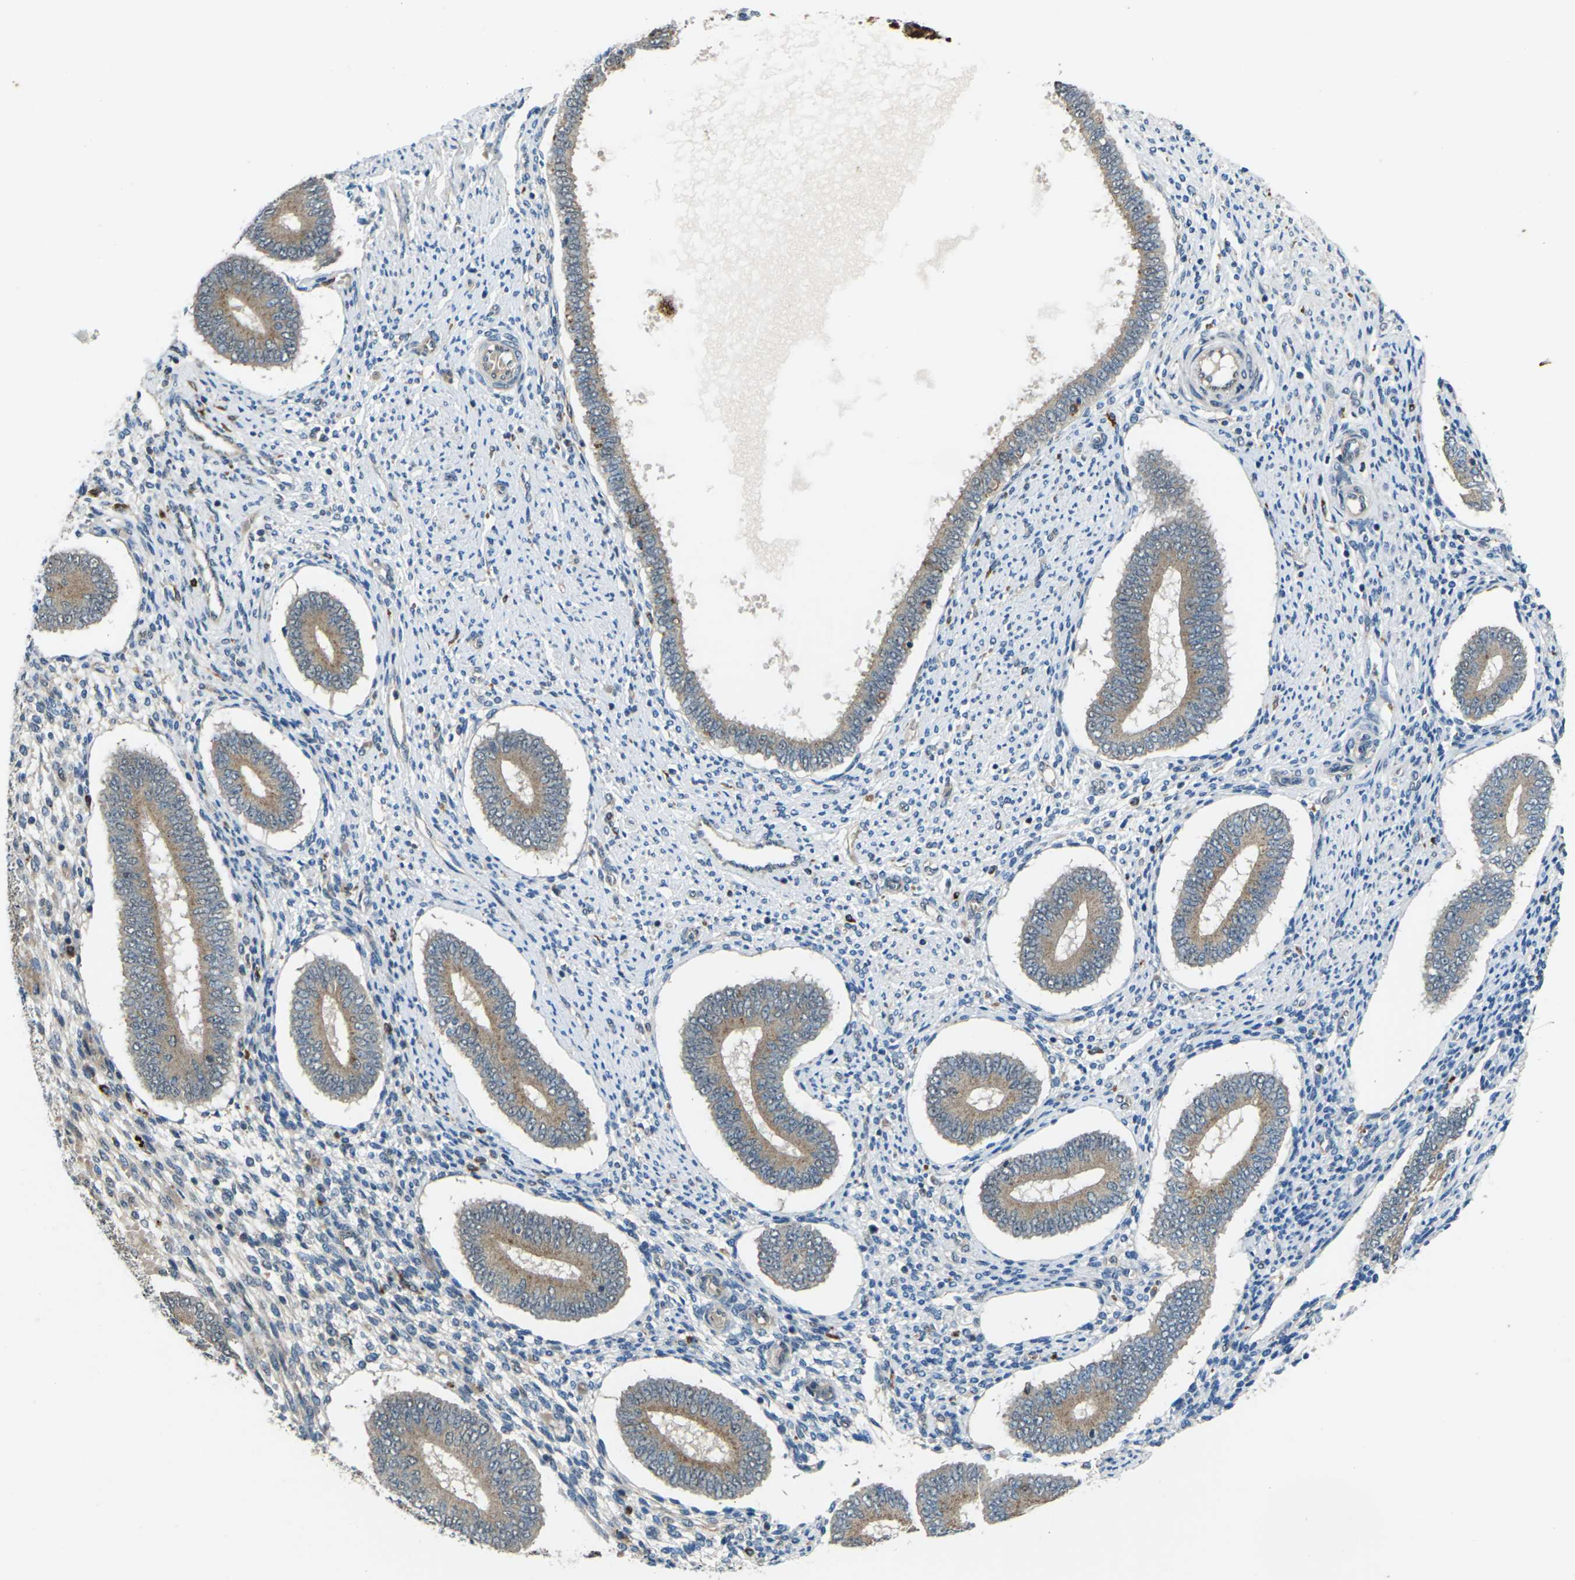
{"staining": {"intensity": "weak", "quantity": "25%-75%", "location": "cytoplasmic/membranous"}, "tissue": "endometrium", "cell_type": "Cells in endometrial stroma", "image_type": "normal", "snomed": [{"axis": "morphology", "description": "Normal tissue, NOS"}, {"axis": "topography", "description": "Endometrium"}], "caption": "Approximately 25%-75% of cells in endometrial stroma in normal human endometrium reveal weak cytoplasmic/membranous protein expression as visualized by brown immunohistochemical staining.", "gene": "SLC31A2", "patient": {"sex": "female", "age": 42}}